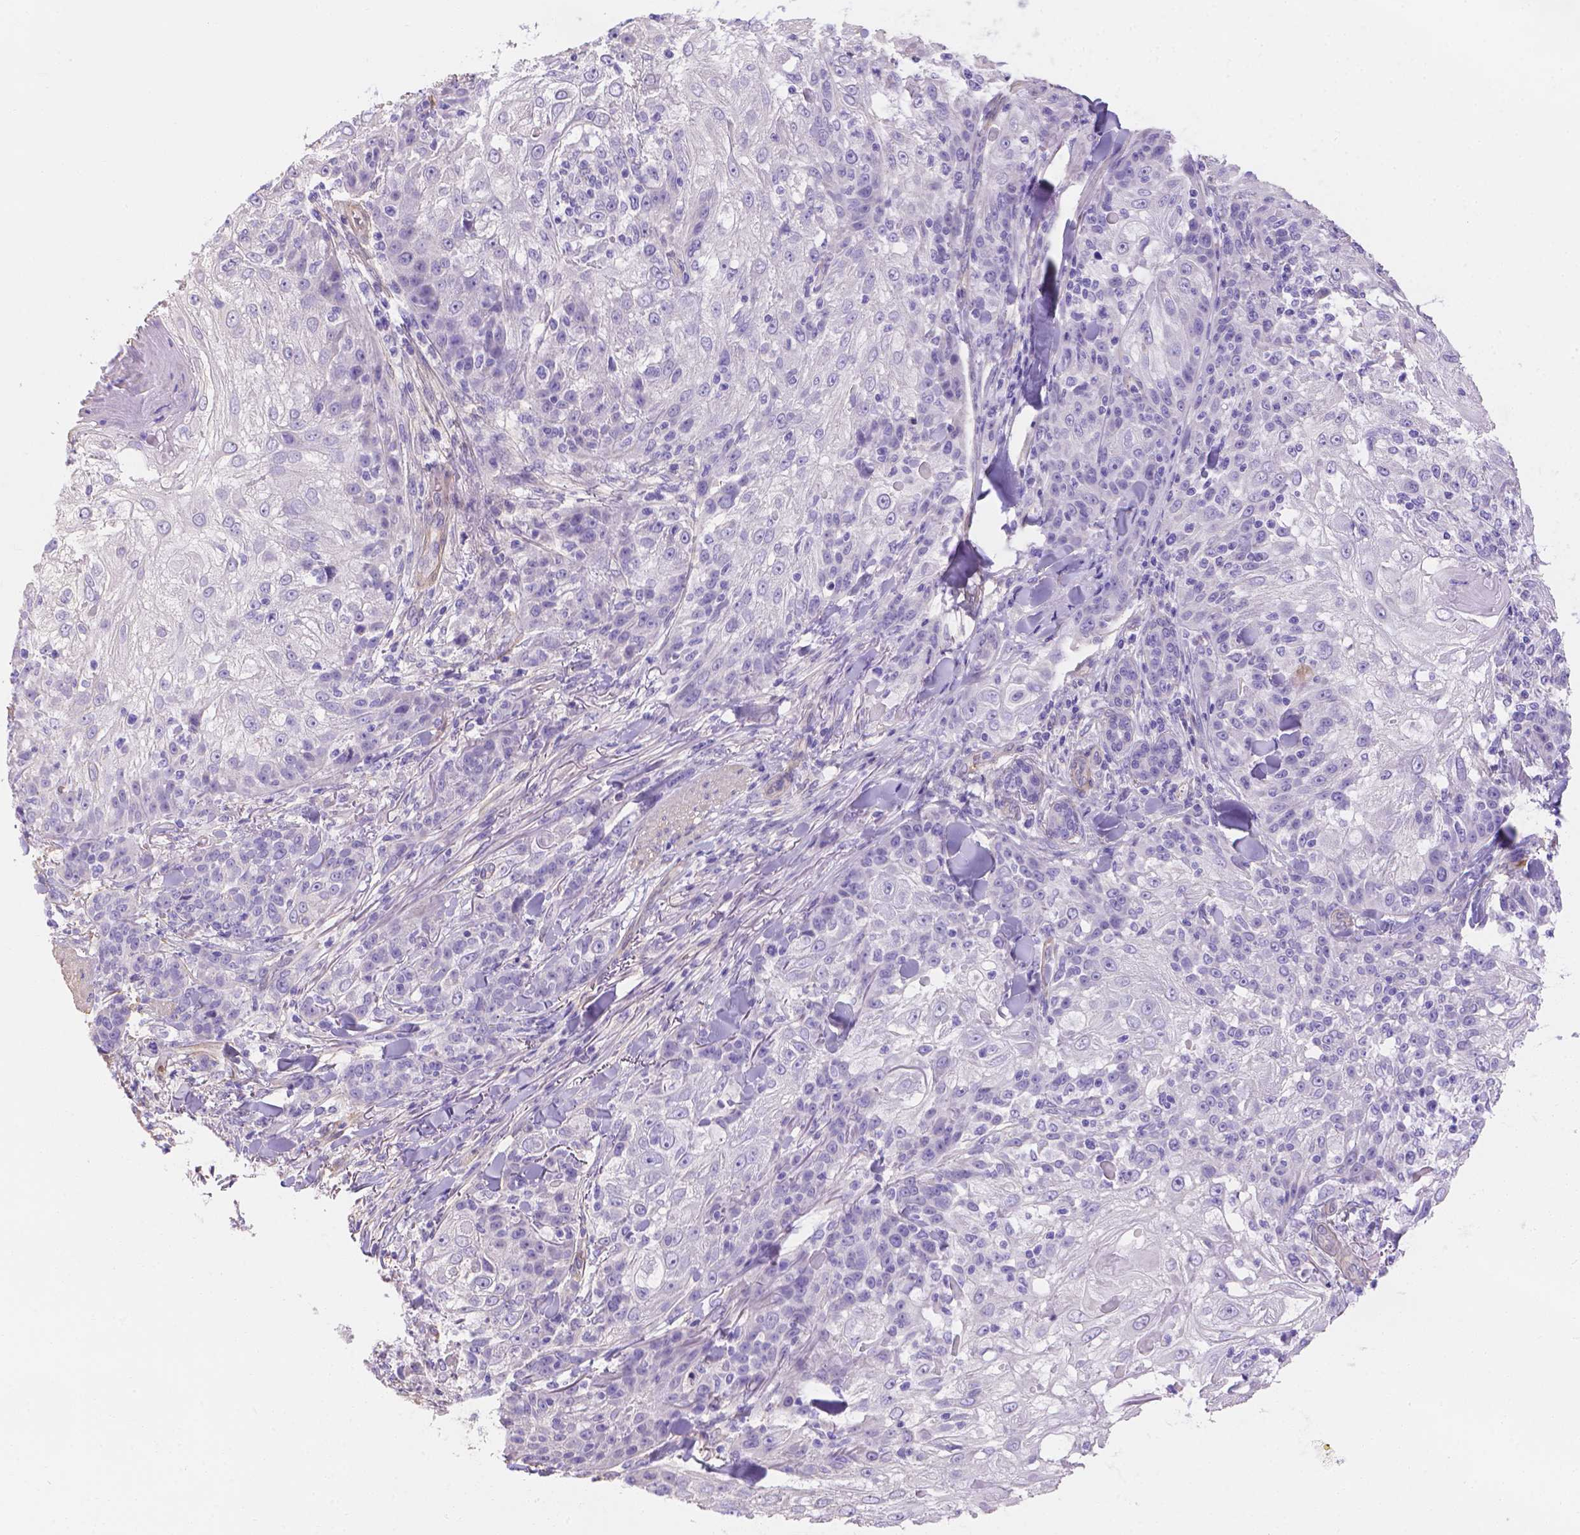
{"staining": {"intensity": "negative", "quantity": "none", "location": "none"}, "tissue": "skin cancer", "cell_type": "Tumor cells", "image_type": "cancer", "snomed": [{"axis": "morphology", "description": "Normal tissue, NOS"}, {"axis": "morphology", "description": "Squamous cell carcinoma, NOS"}, {"axis": "topography", "description": "Skin"}], "caption": "Immunohistochemistry (IHC) micrograph of neoplastic tissue: human skin squamous cell carcinoma stained with DAB shows no significant protein expression in tumor cells.", "gene": "SLC40A1", "patient": {"sex": "female", "age": 83}}